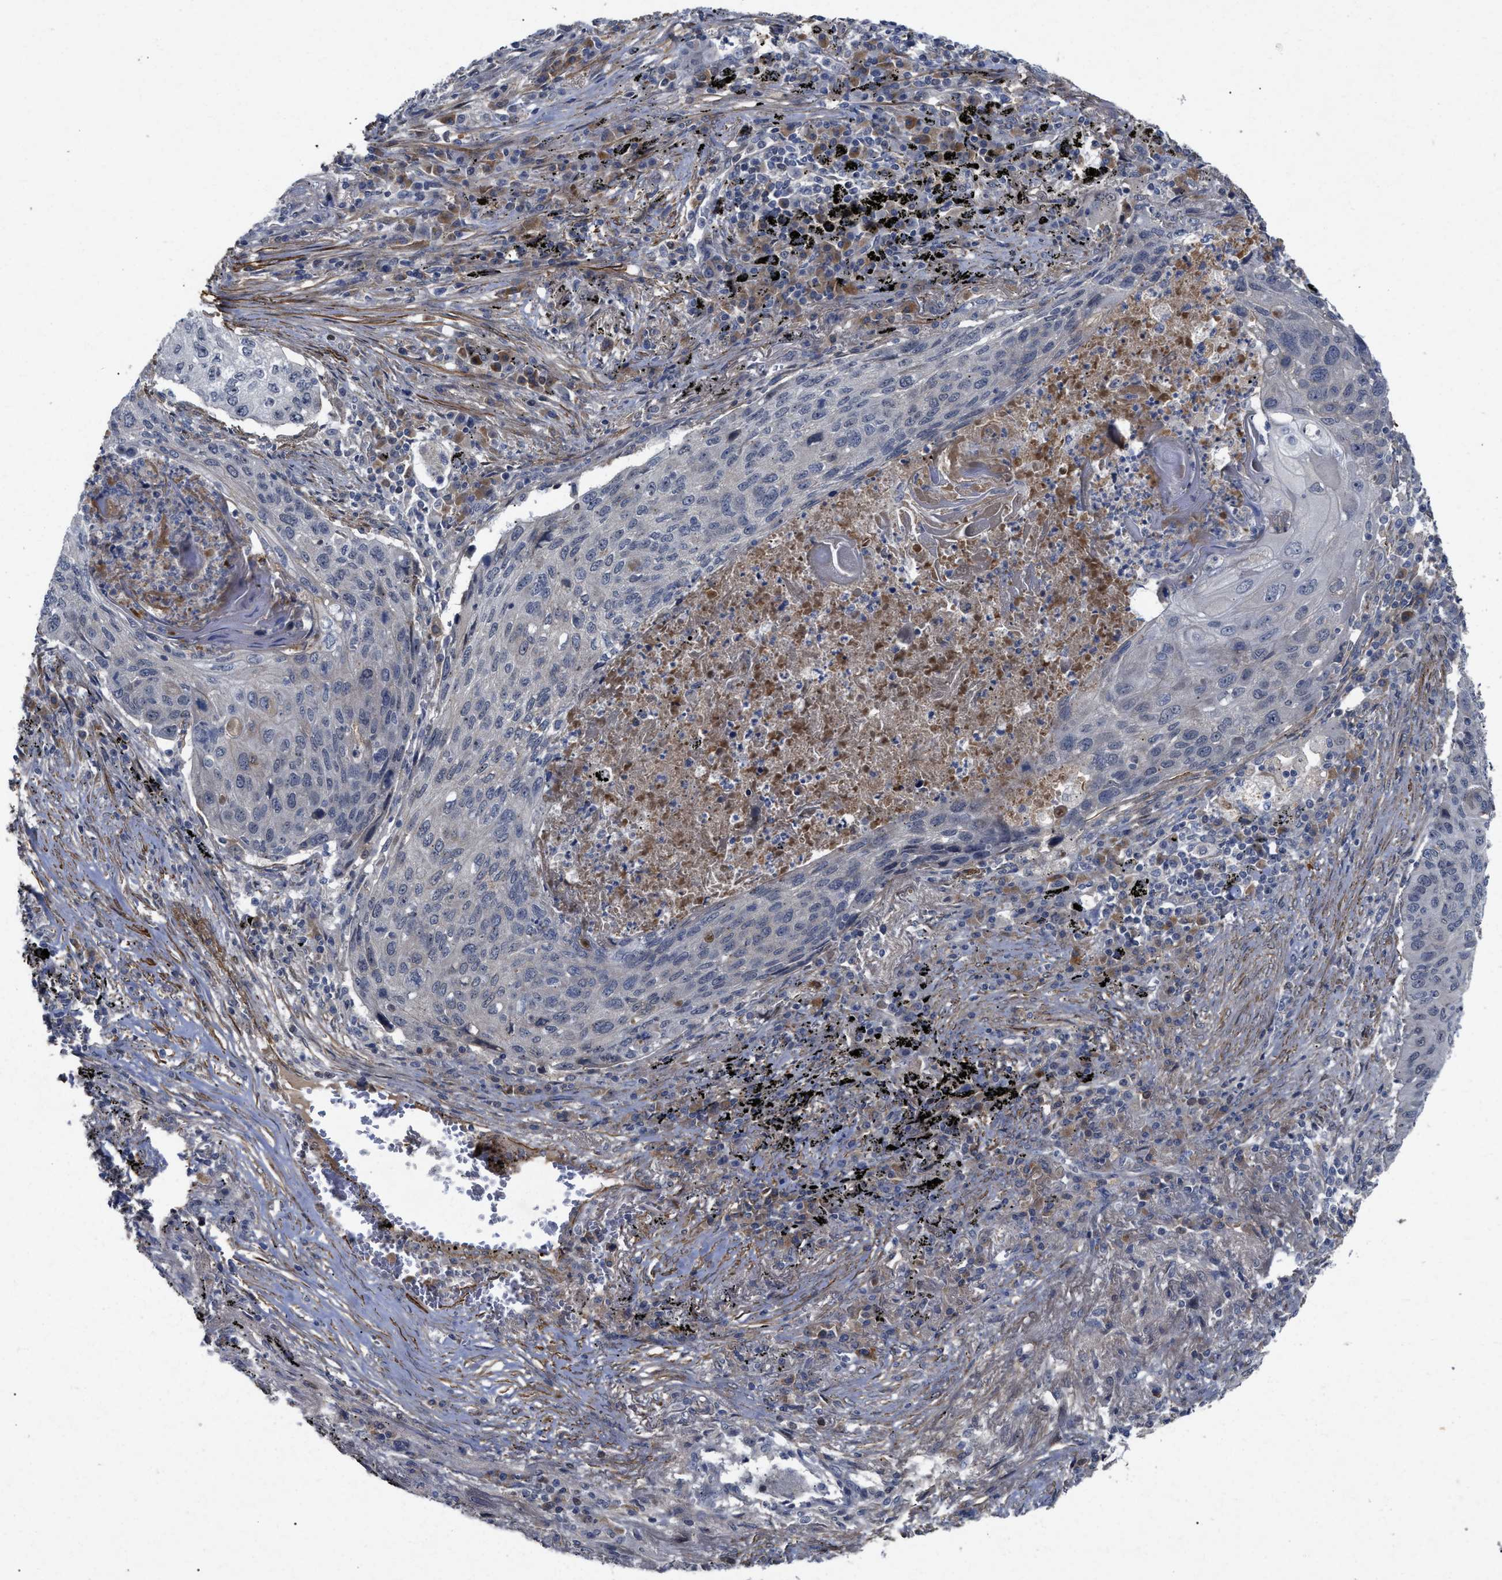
{"staining": {"intensity": "negative", "quantity": "none", "location": "none"}, "tissue": "lung cancer", "cell_type": "Tumor cells", "image_type": "cancer", "snomed": [{"axis": "morphology", "description": "Squamous cell carcinoma, NOS"}, {"axis": "topography", "description": "Lung"}], "caption": "Immunohistochemical staining of lung squamous cell carcinoma exhibits no significant staining in tumor cells.", "gene": "ST6GALNAC6", "patient": {"sex": "female", "age": 63}}